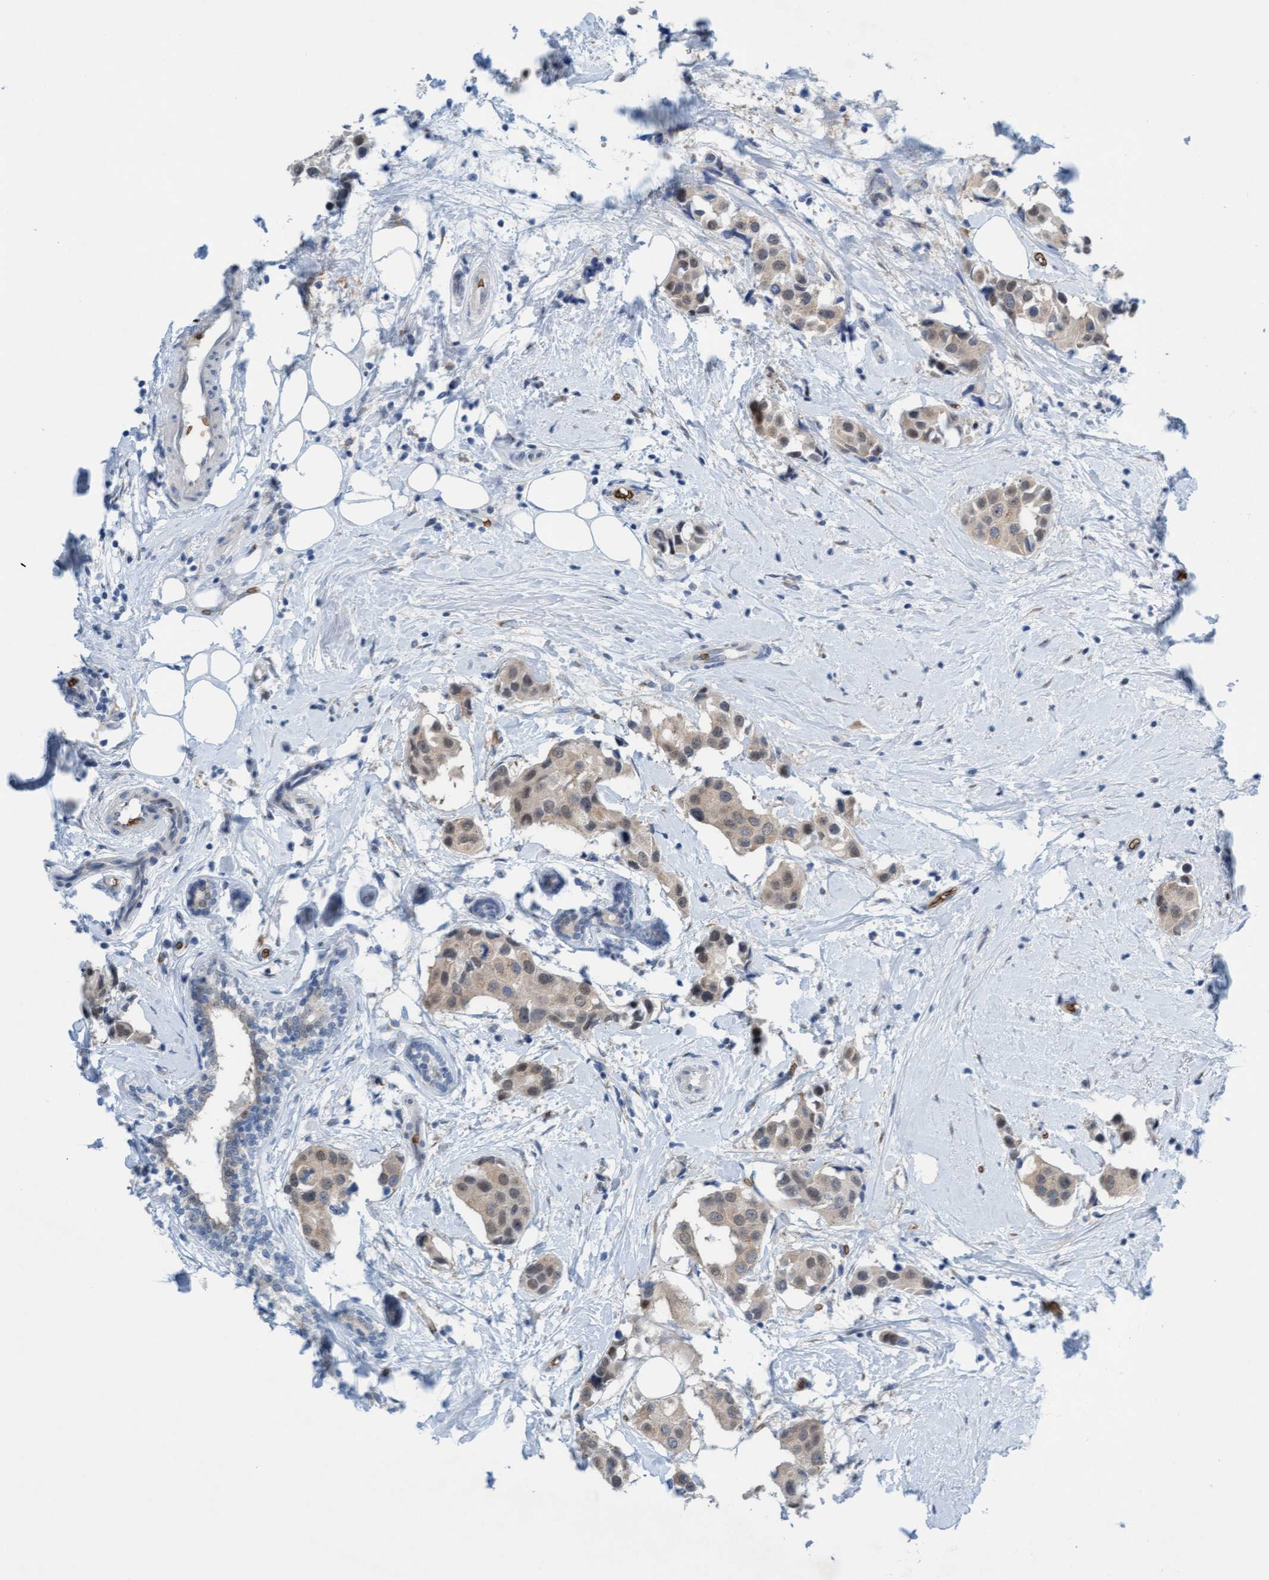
{"staining": {"intensity": "weak", "quantity": "<25%", "location": "cytoplasmic/membranous"}, "tissue": "breast cancer", "cell_type": "Tumor cells", "image_type": "cancer", "snomed": [{"axis": "morphology", "description": "Normal tissue, NOS"}, {"axis": "morphology", "description": "Duct carcinoma"}, {"axis": "topography", "description": "Breast"}], "caption": "High power microscopy photomicrograph of an immunohistochemistry histopathology image of breast cancer, revealing no significant positivity in tumor cells. (IHC, brightfield microscopy, high magnification).", "gene": "SPEM2", "patient": {"sex": "female", "age": 39}}